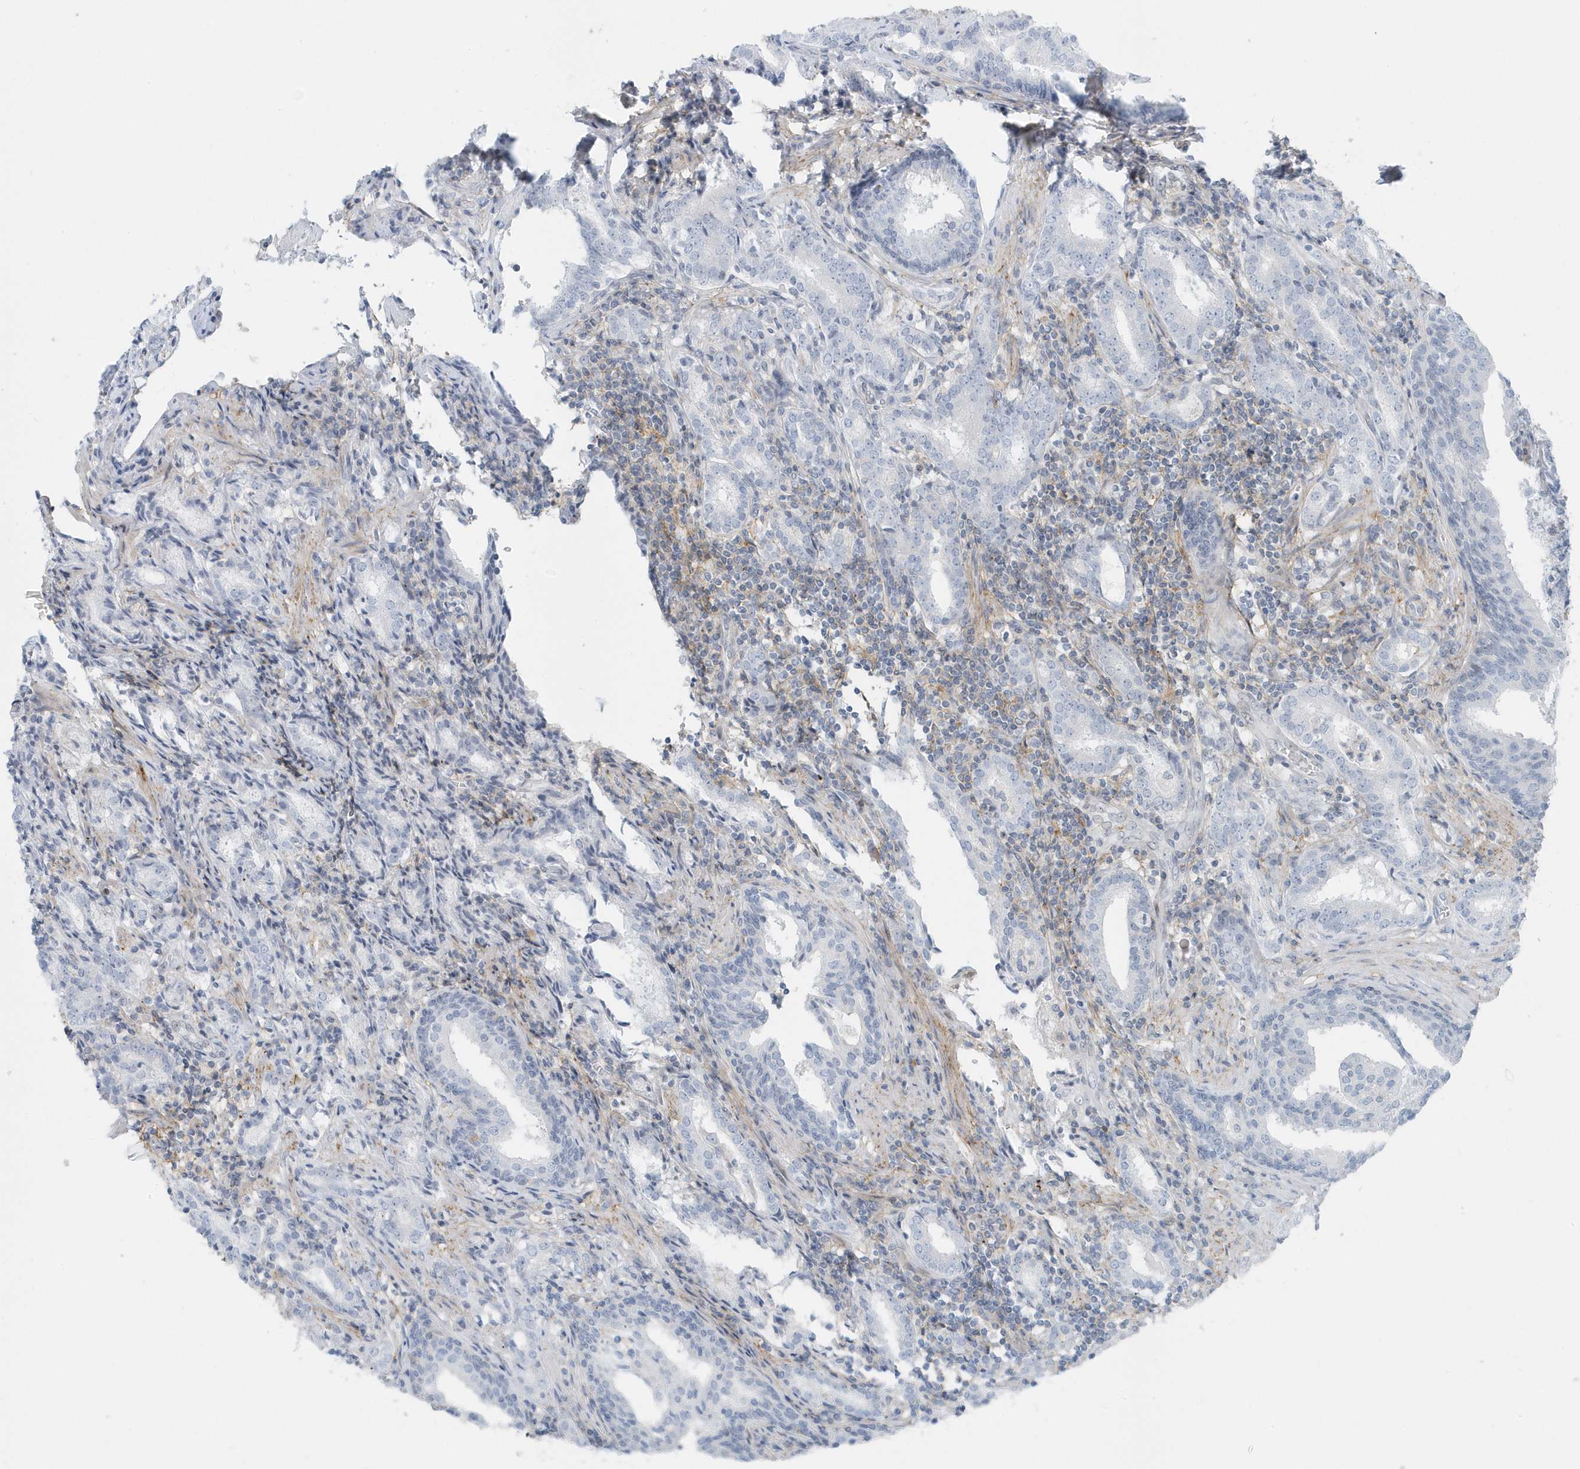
{"staining": {"intensity": "negative", "quantity": "none", "location": "none"}, "tissue": "prostate cancer", "cell_type": "Tumor cells", "image_type": "cancer", "snomed": [{"axis": "morphology", "description": "Adenocarcinoma, High grade"}, {"axis": "topography", "description": "Prostate"}], "caption": "Immunohistochemistry photomicrograph of neoplastic tissue: prostate cancer stained with DAB demonstrates no significant protein staining in tumor cells.", "gene": "CACNB2", "patient": {"sex": "male", "age": 63}}